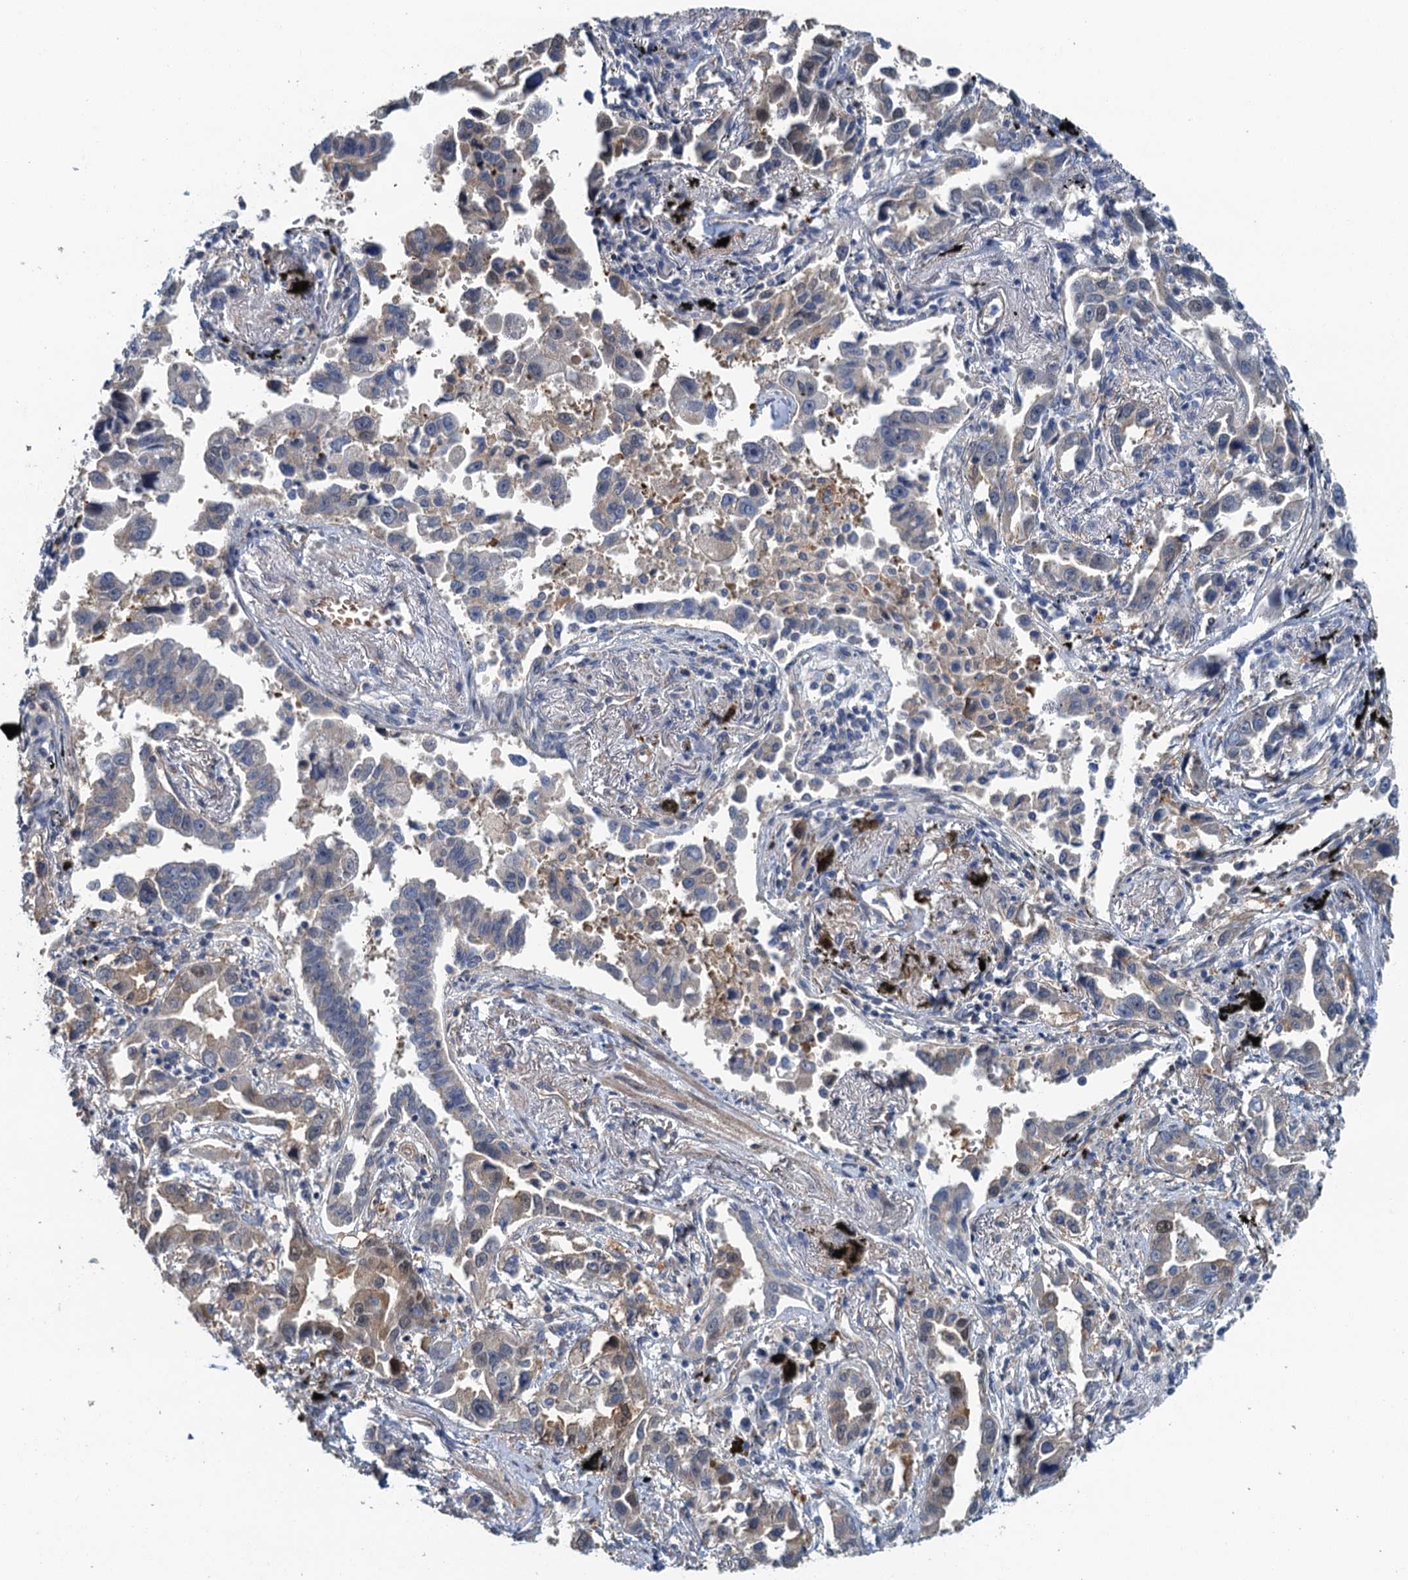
{"staining": {"intensity": "weak", "quantity": "<25%", "location": "cytoplasmic/membranous"}, "tissue": "lung cancer", "cell_type": "Tumor cells", "image_type": "cancer", "snomed": [{"axis": "morphology", "description": "Adenocarcinoma, NOS"}, {"axis": "topography", "description": "Lung"}], "caption": "Adenocarcinoma (lung) was stained to show a protein in brown. There is no significant positivity in tumor cells. (Immunohistochemistry (ihc), brightfield microscopy, high magnification).", "gene": "RSAD2", "patient": {"sex": "male", "age": 67}}